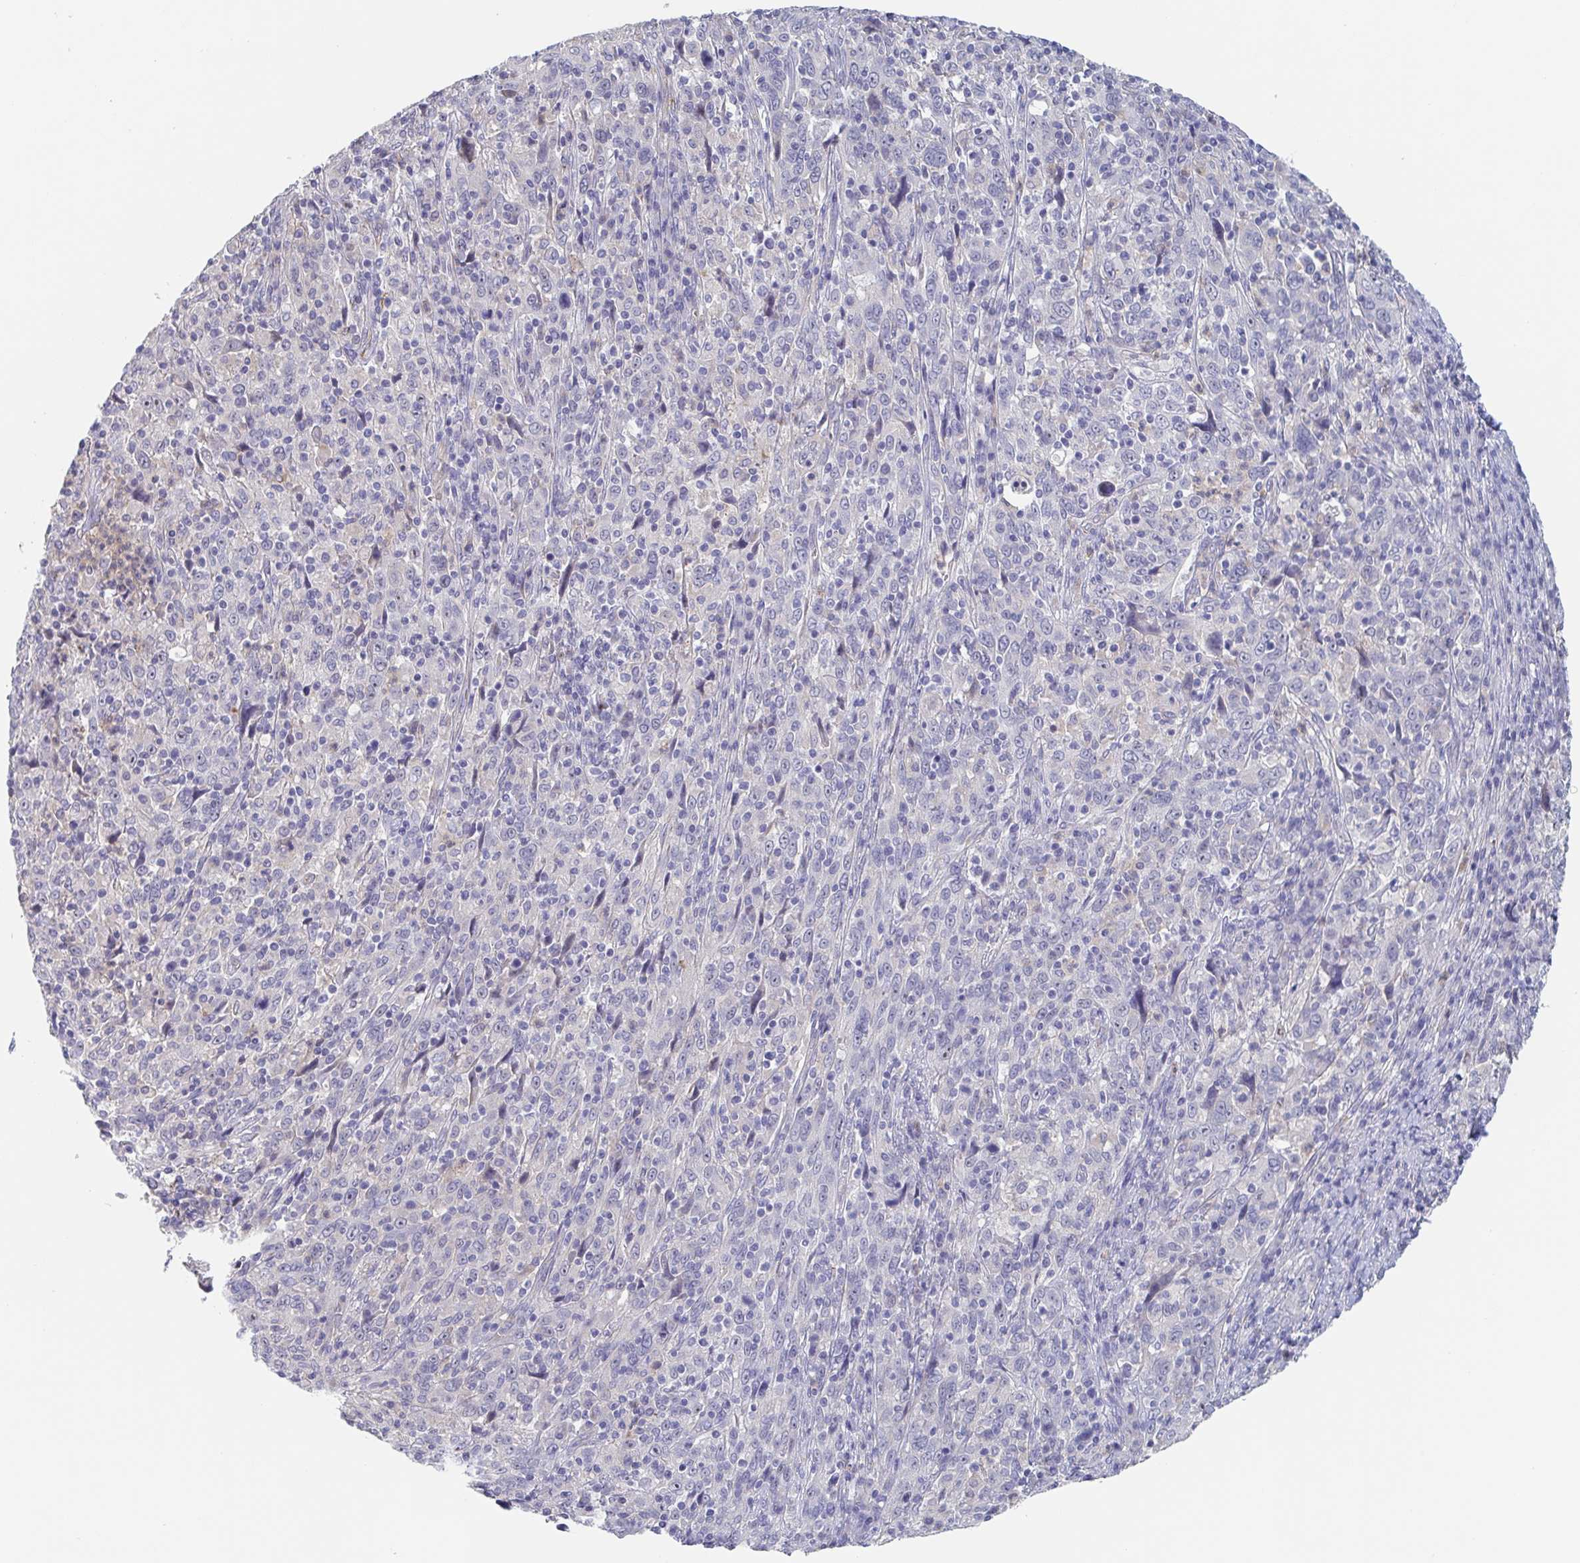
{"staining": {"intensity": "negative", "quantity": "none", "location": "none"}, "tissue": "cervical cancer", "cell_type": "Tumor cells", "image_type": "cancer", "snomed": [{"axis": "morphology", "description": "Squamous cell carcinoma, NOS"}, {"axis": "topography", "description": "Cervix"}], "caption": "This is an immunohistochemistry (IHC) micrograph of cervical squamous cell carcinoma. There is no expression in tumor cells.", "gene": "ST14", "patient": {"sex": "female", "age": 46}}